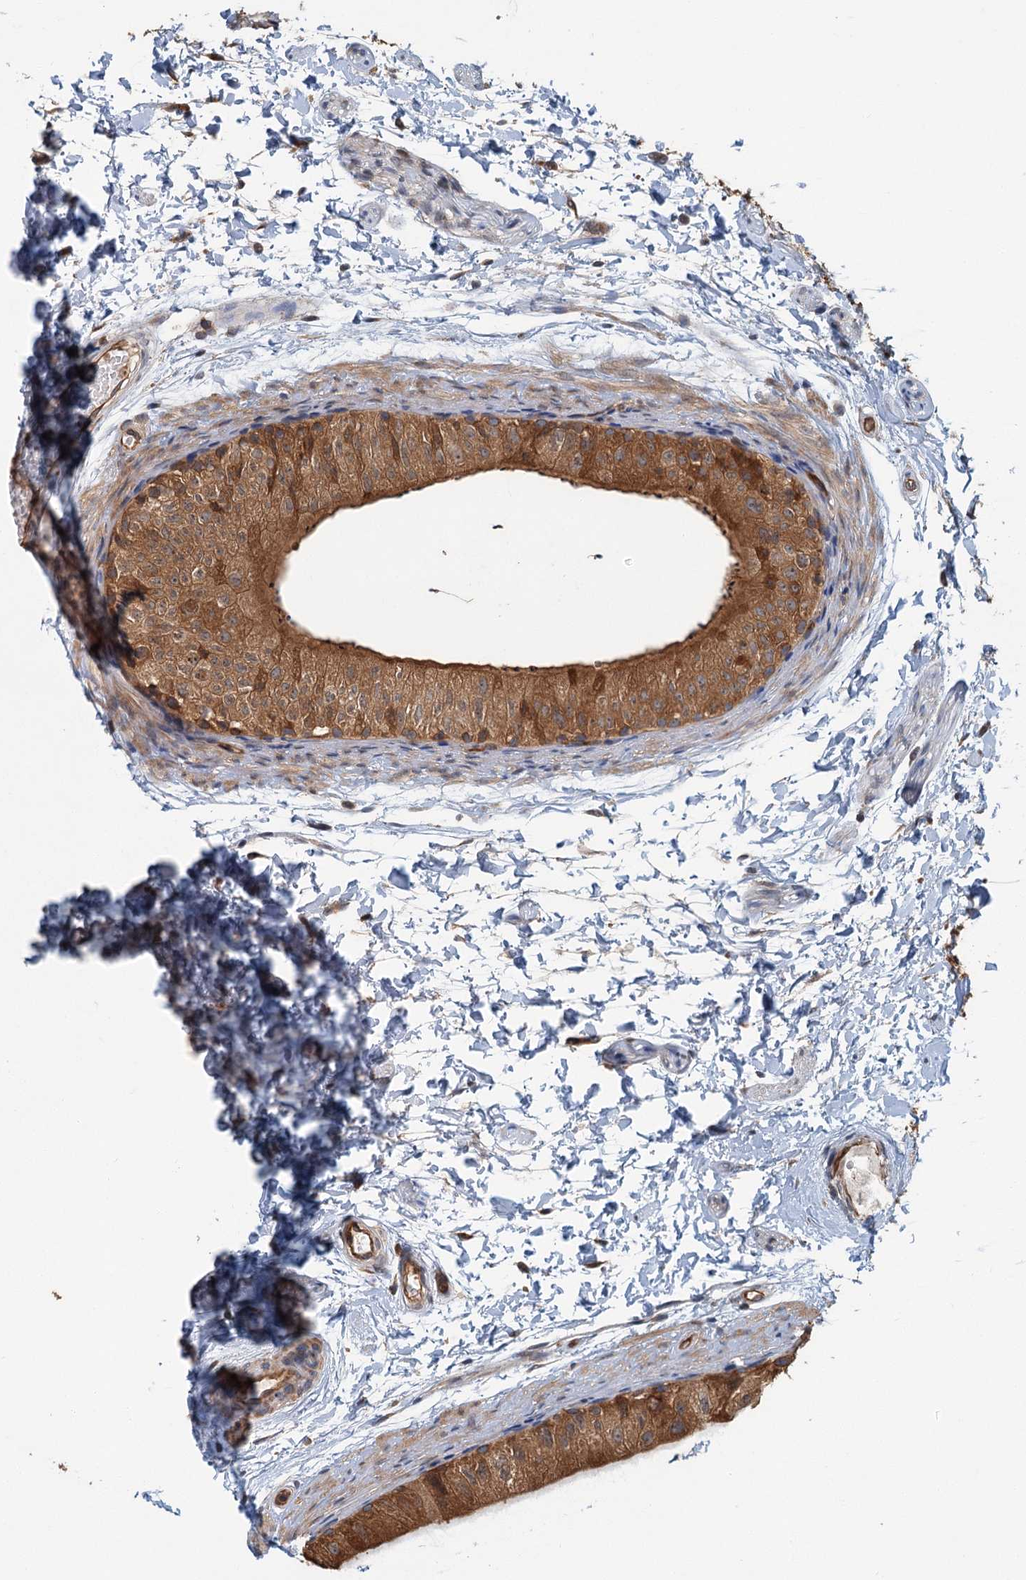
{"staining": {"intensity": "moderate", "quantity": ">75%", "location": "cytoplasmic/membranous"}, "tissue": "epididymis", "cell_type": "Glandular cells", "image_type": "normal", "snomed": [{"axis": "morphology", "description": "Normal tissue, NOS"}, {"axis": "topography", "description": "Epididymis"}], "caption": "Protein expression analysis of unremarkable epididymis exhibits moderate cytoplasmic/membranous staining in about >75% of glandular cells.", "gene": "ZNF527", "patient": {"sex": "male", "age": 50}}